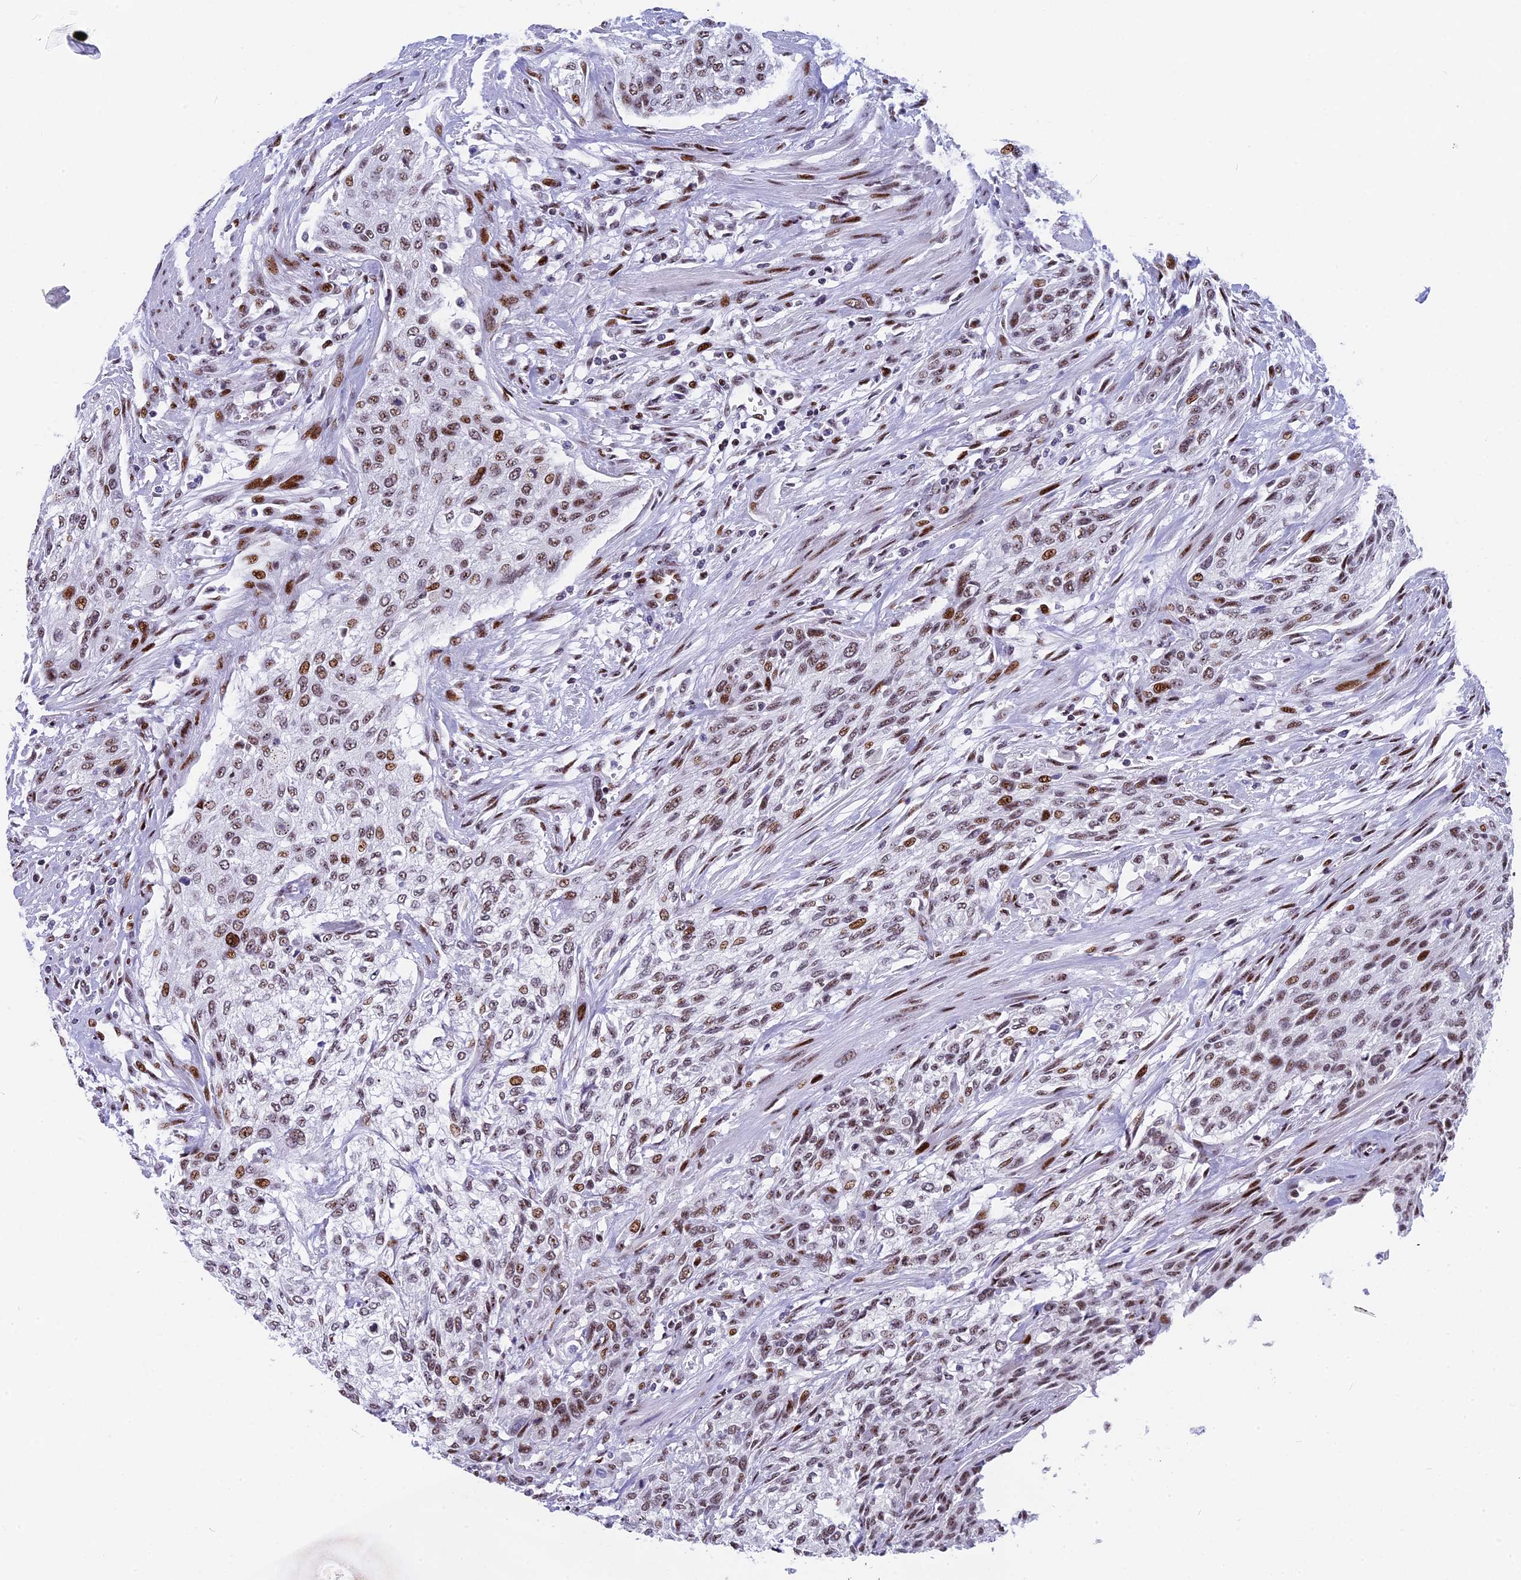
{"staining": {"intensity": "moderate", "quantity": "25%-75%", "location": "nuclear"}, "tissue": "urothelial cancer", "cell_type": "Tumor cells", "image_type": "cancer", "snomed": [{"axis": "morphology", "description": "Urothelial carcinoma, High grade"}, {"axis": "topography", "description": "Urinary bladder"}], "caption": "IHC histopathology image of neoplastic tissue: high-grade urothelial carcinoma stained using IHC displays medium levels of moderate protein expression localized specifically in the nuclear of tumor cells, appearing as a nuclear brown color.", "gene": "NSA2", "patient": {"sex": "male", "age": 35}}